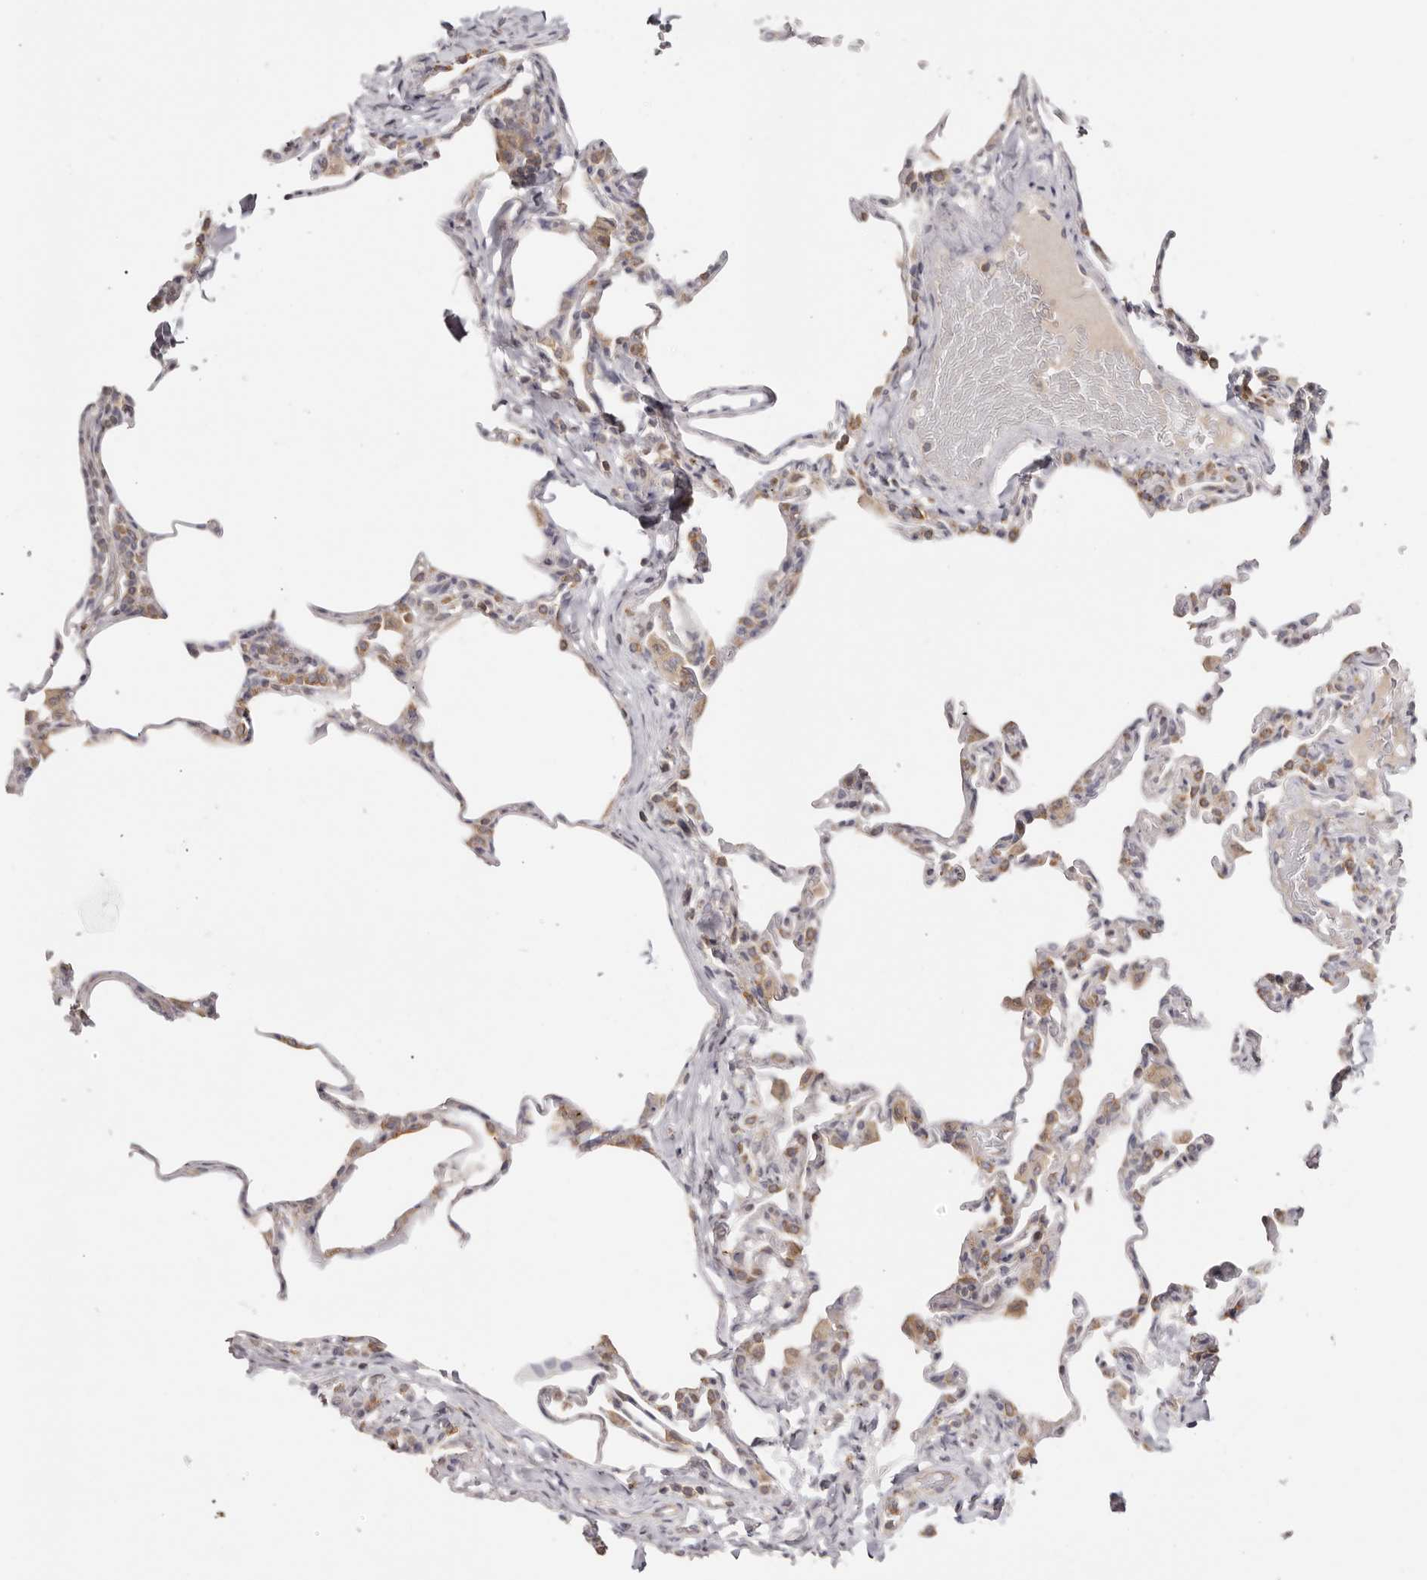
{"staining": {"intensity": "moderate", "quantity": "<25%", "location": "cytoplasmic/membranous"}, "tissue": "lung", "cell_type": "Alveolar cells", "image_type": "normal", "snomed": [{"axis": "morphology", "description": "Normal tissue, NOS"}, {"axis": "topography", "description": "Lung"}], "caption": "Immunohistochemistry (IHC) of unremarkable lung demonstrates low levels of moderate cytoplasmic/membranous expression in about <25% of alveolar cells. The staining is performed using DAB (3,3'-diaminobenzidine) brown chromogen to label protein expression. The nuclei are counter-stained blue using hematoxylin.", "gene": "EEF1E1", "patient": {"sex": "male", "age": 20}}